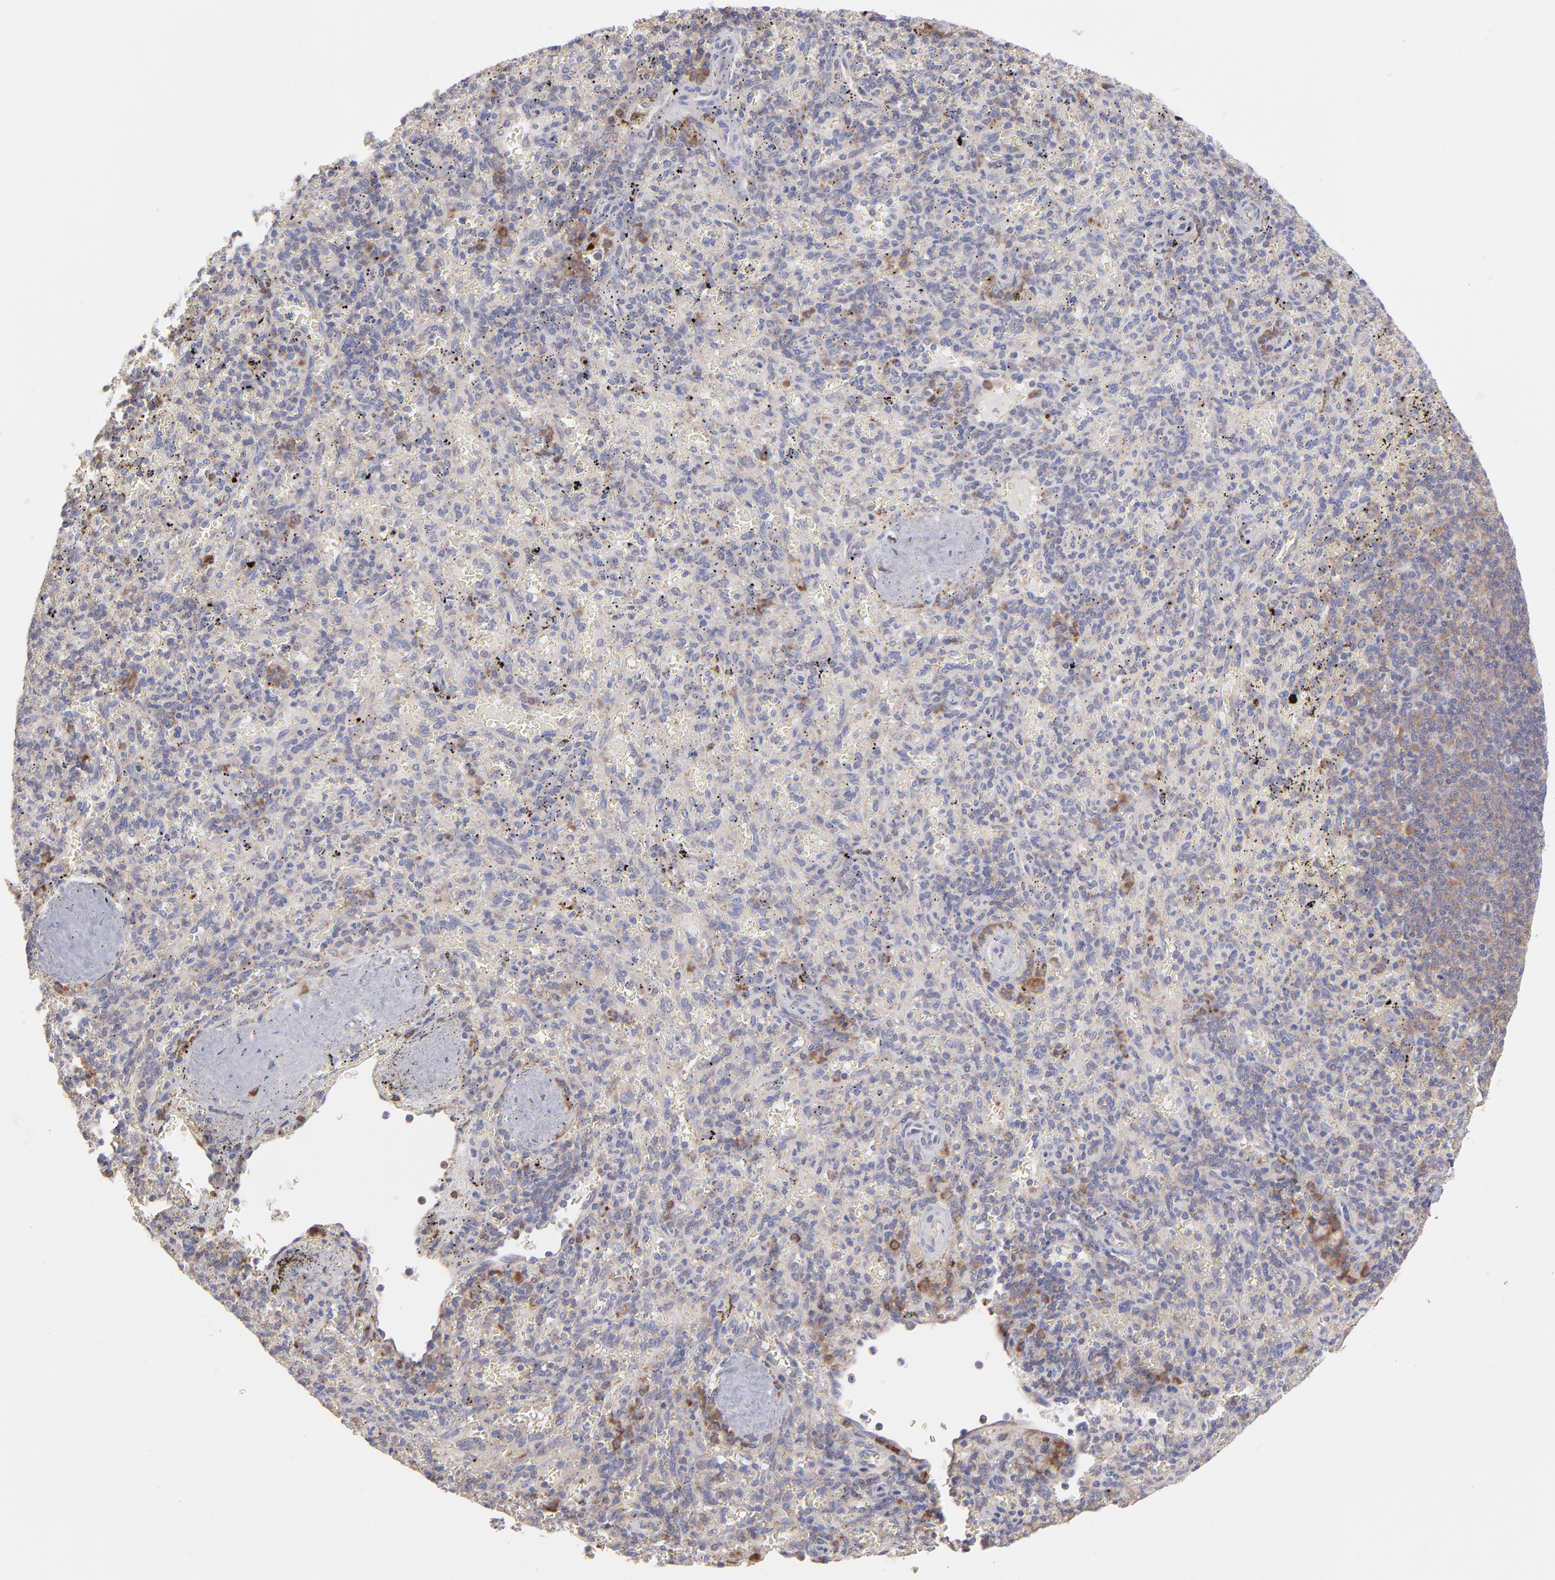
{"staining": {"intensity": "negative", "quantity": "none", "location": "none"}, "tissue": "spleen", "cell_type": "Cells in red pulp", "image_type": "normal", "snomed": [{"axis": "morphology", "description": "Normal tissue, NOS"}, {"axis": "topography", "description": "Spleen"}], "caption": "Immunohistochemistry photomicrograph of benign spleen: human spleen stained with DAB (3,3'-diaminobenzidine) demonstrates no significant protein staining in cells in red pulp.", "gene": "RPLP0", "patient": {"sex": "female", "age": 43}}